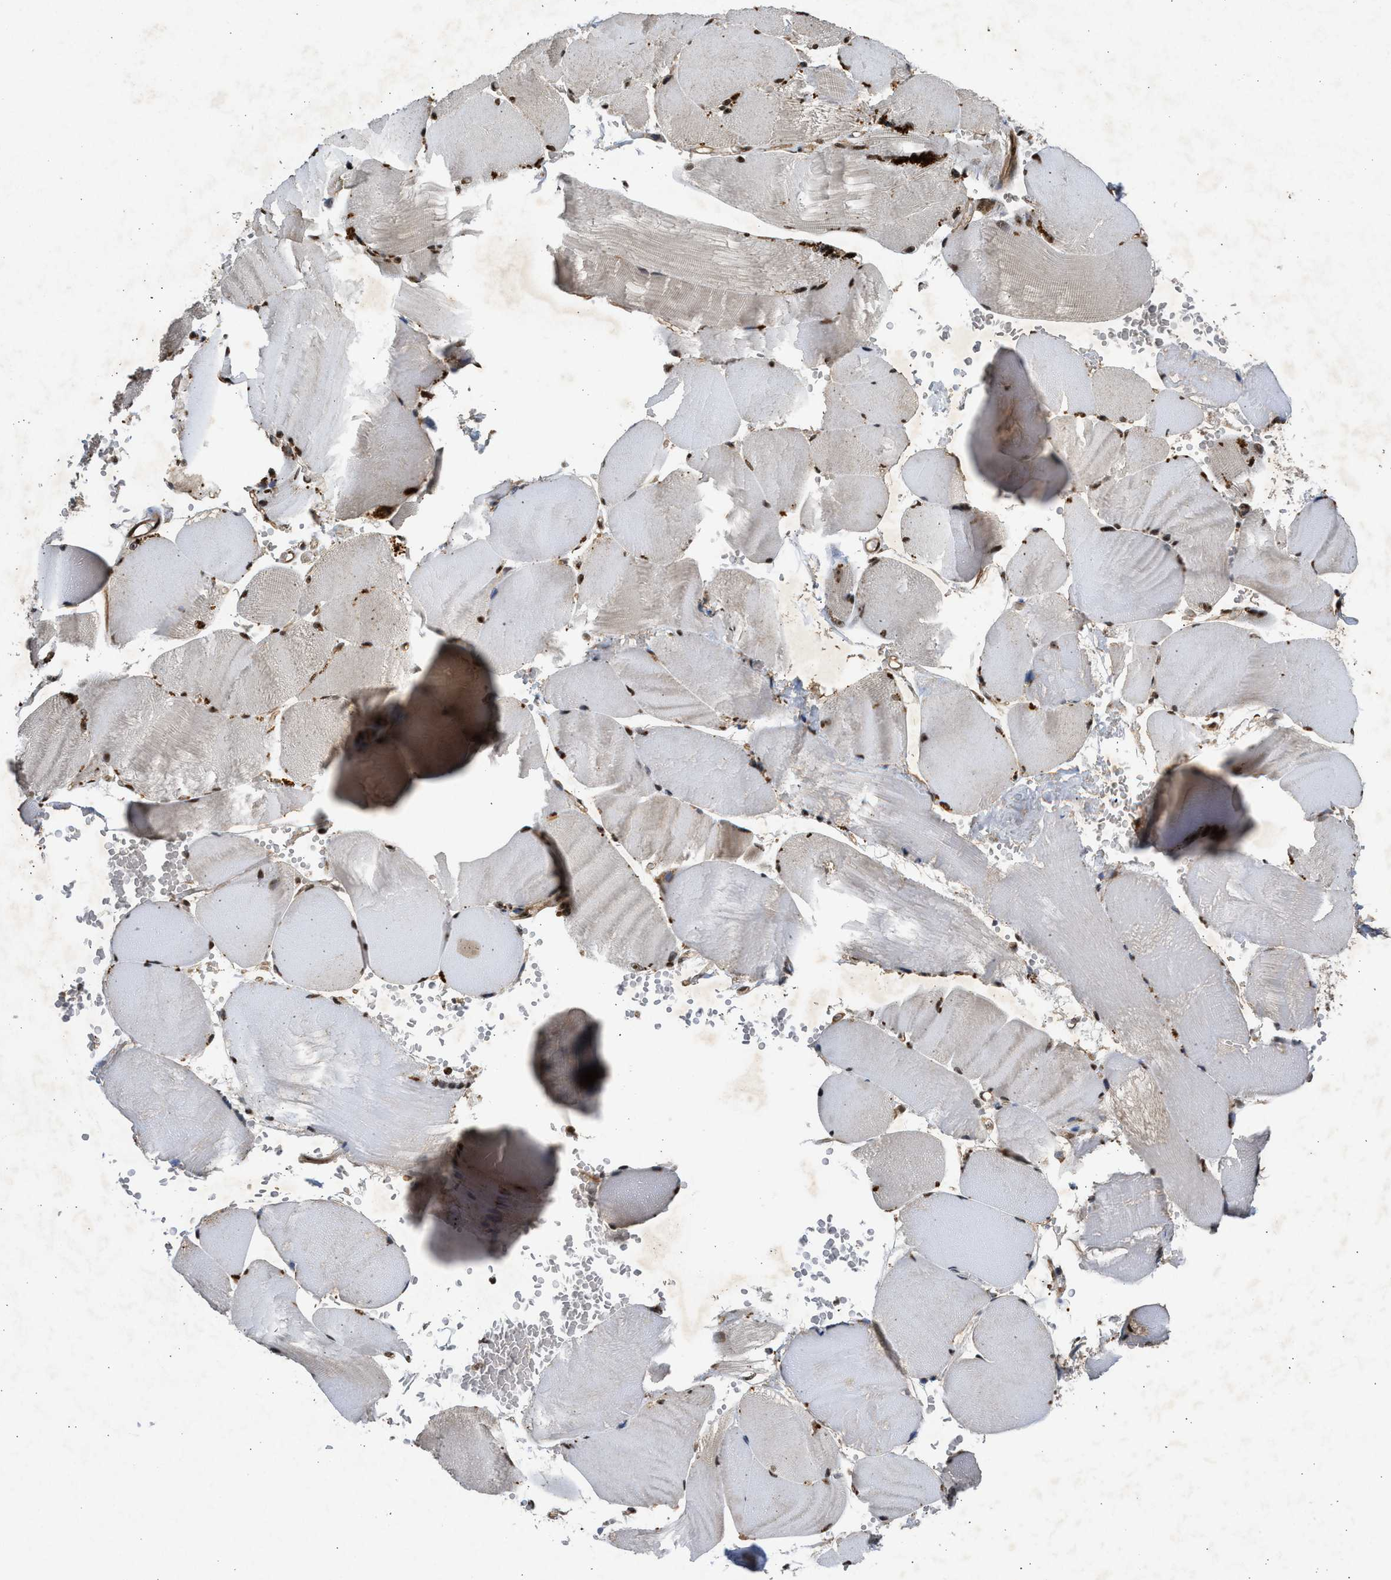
{"staining": {"intensity": "moderate", "quantity": ">75%", "location": "nuclear"}, "tissue": "skeletal muscle", "cell_type": "Myocytes", "image_type": "normal", "snomed": [{"axis": "morphology", "description": "Normal tissue, NOS"}, {"axis": "topography", "description": "Skin"}, {"axis": "topography", "description": "Skeletal muscle"}], "caption": "Benign skeletal muscle exhibits moderate nuclear expression in approximately >75% of myocytes, visualized by immunohistochemistry.", "gene": "TFDP2", "patient": {"sex": "male", "age": 83}}